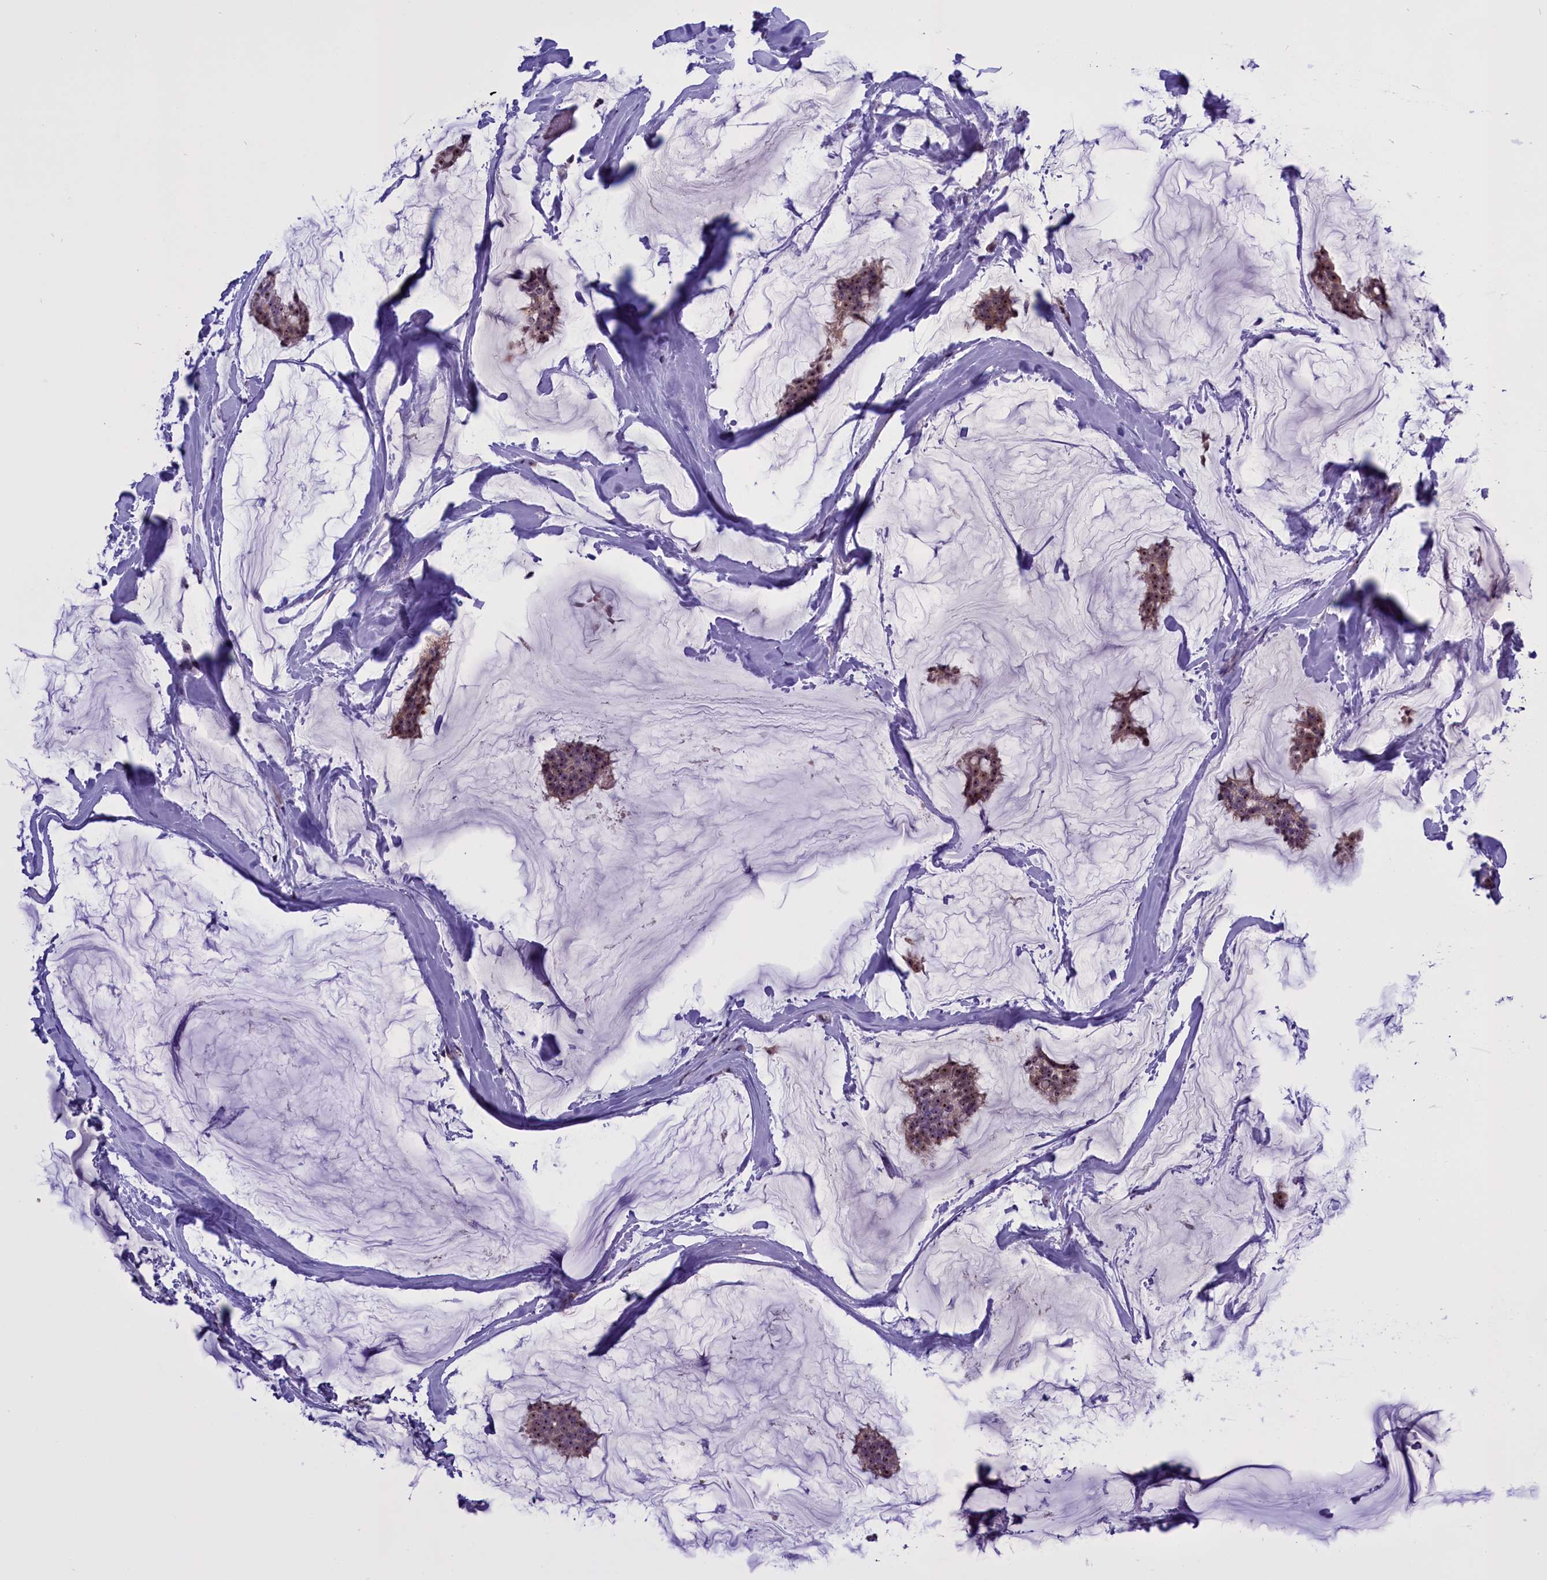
{"staining": {"intensity": "moderate", "quantity": ">75%", "location": "nuclear"}, "tissue": "breast cancer", "cell_type": "Tumor cells", "image_type": "cancer", "snomed": [{"axis": "morphology", "description": "Duct carcinoma"}, {"axis": "topography", "description": "Breast"}], "caption": "Breast cancer stained with a brown dye displays moderate nuclear positive staining in approximately >75% of tumor cells.", "gene": "TBL3", "patient": {"sex": "female", "age": 93}}